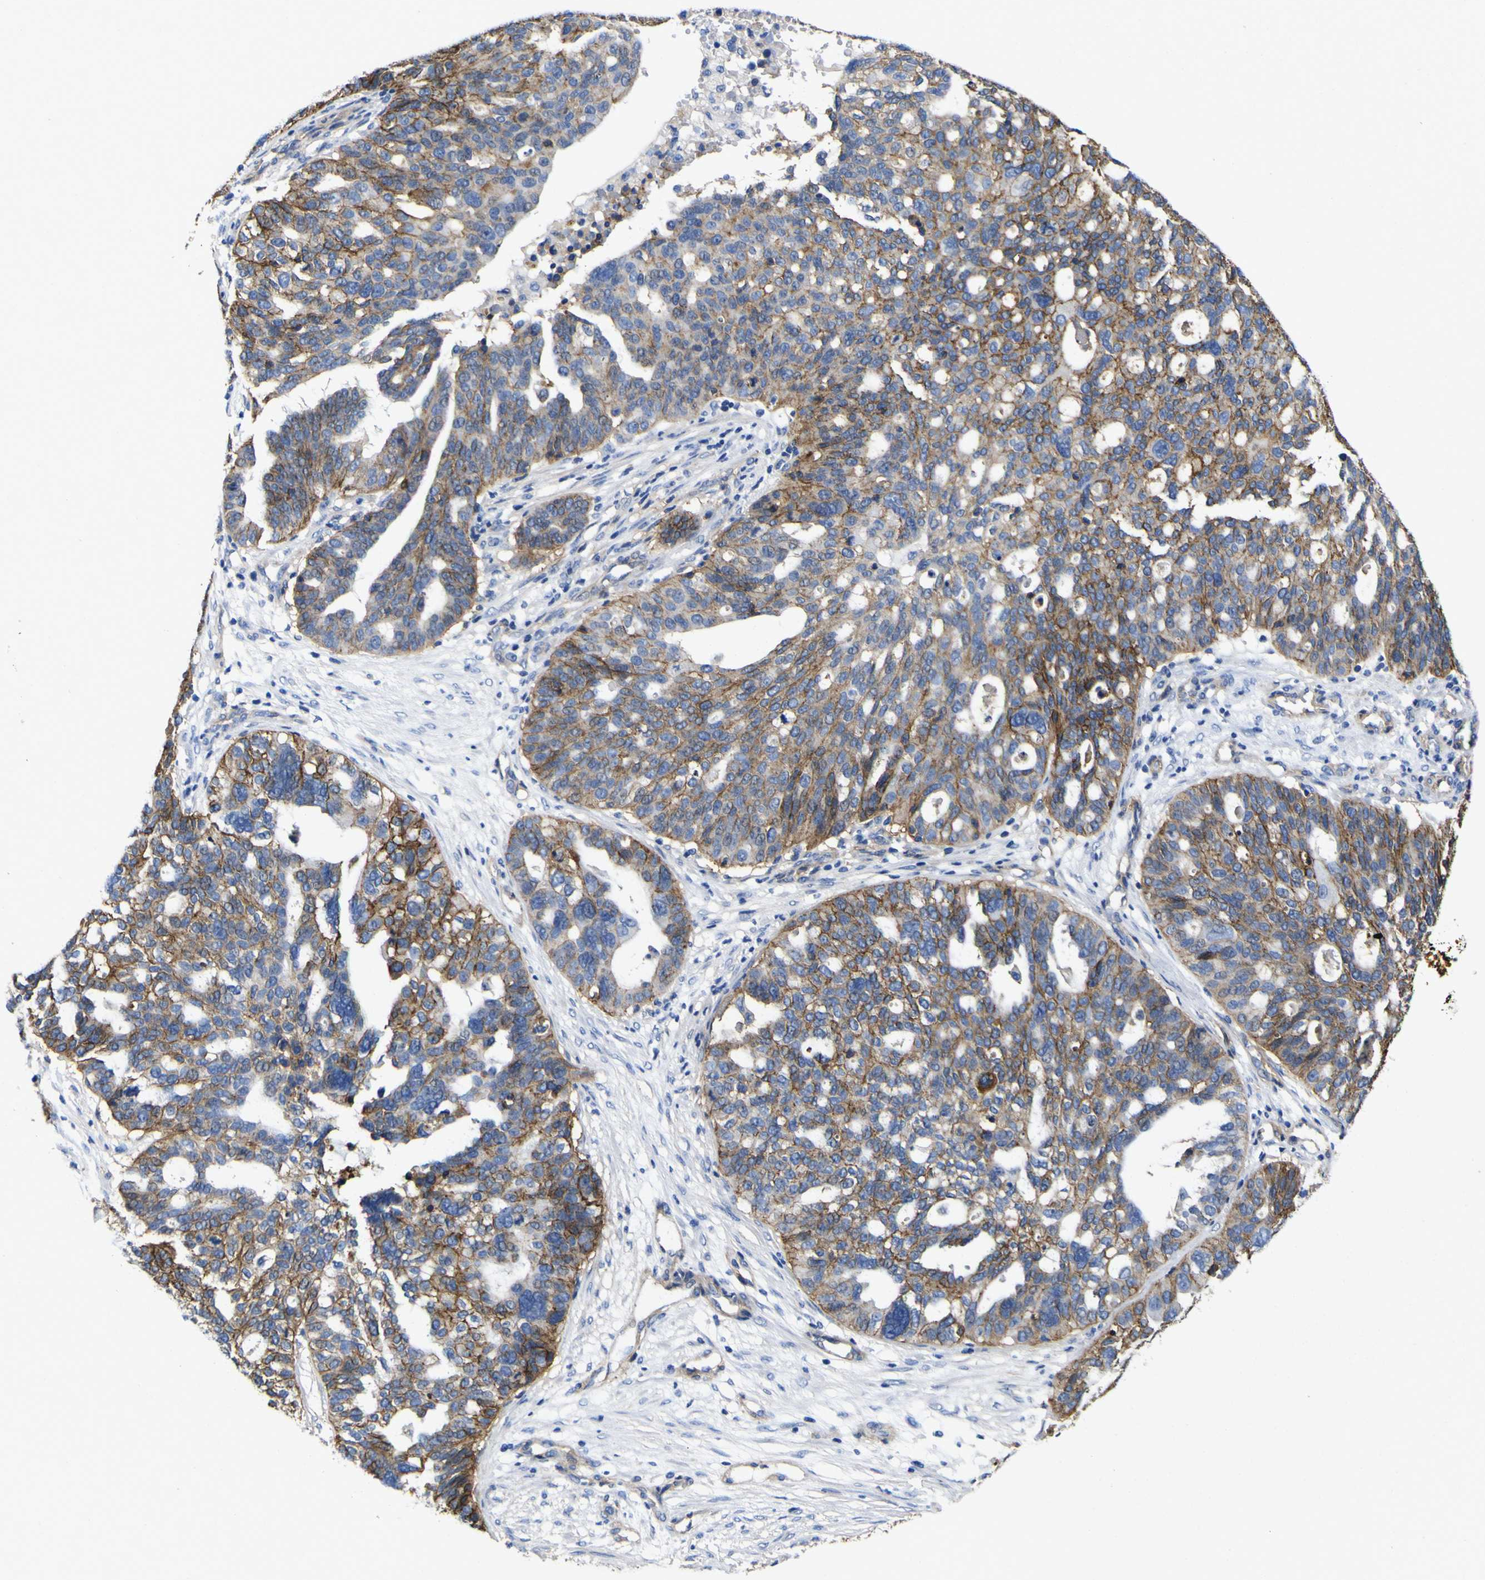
{"staining": {"intensity": "moderate", "quantity": "25%-75%", "location": "cytoplasmic/membranous"}, "tissue": "ovarian cancer", "cell_type": "Tumor cells", "image_type": "cancer", "snomed": [{"axis": "morphology", "description": "Cystadenocarcinoma, serous, NOS"}, {"axis": "topography", "description": "Ovary"}], "caption": "There is medium levels of moderate cytoplasmic/membranous expression in tumor cells of ovarian cancer (serous cystadenocarcinoma), as demonstrated by immunohistochemical staining (brown color).", "gene": "CD151", "patient": {"sex": "female", "age": 59}}